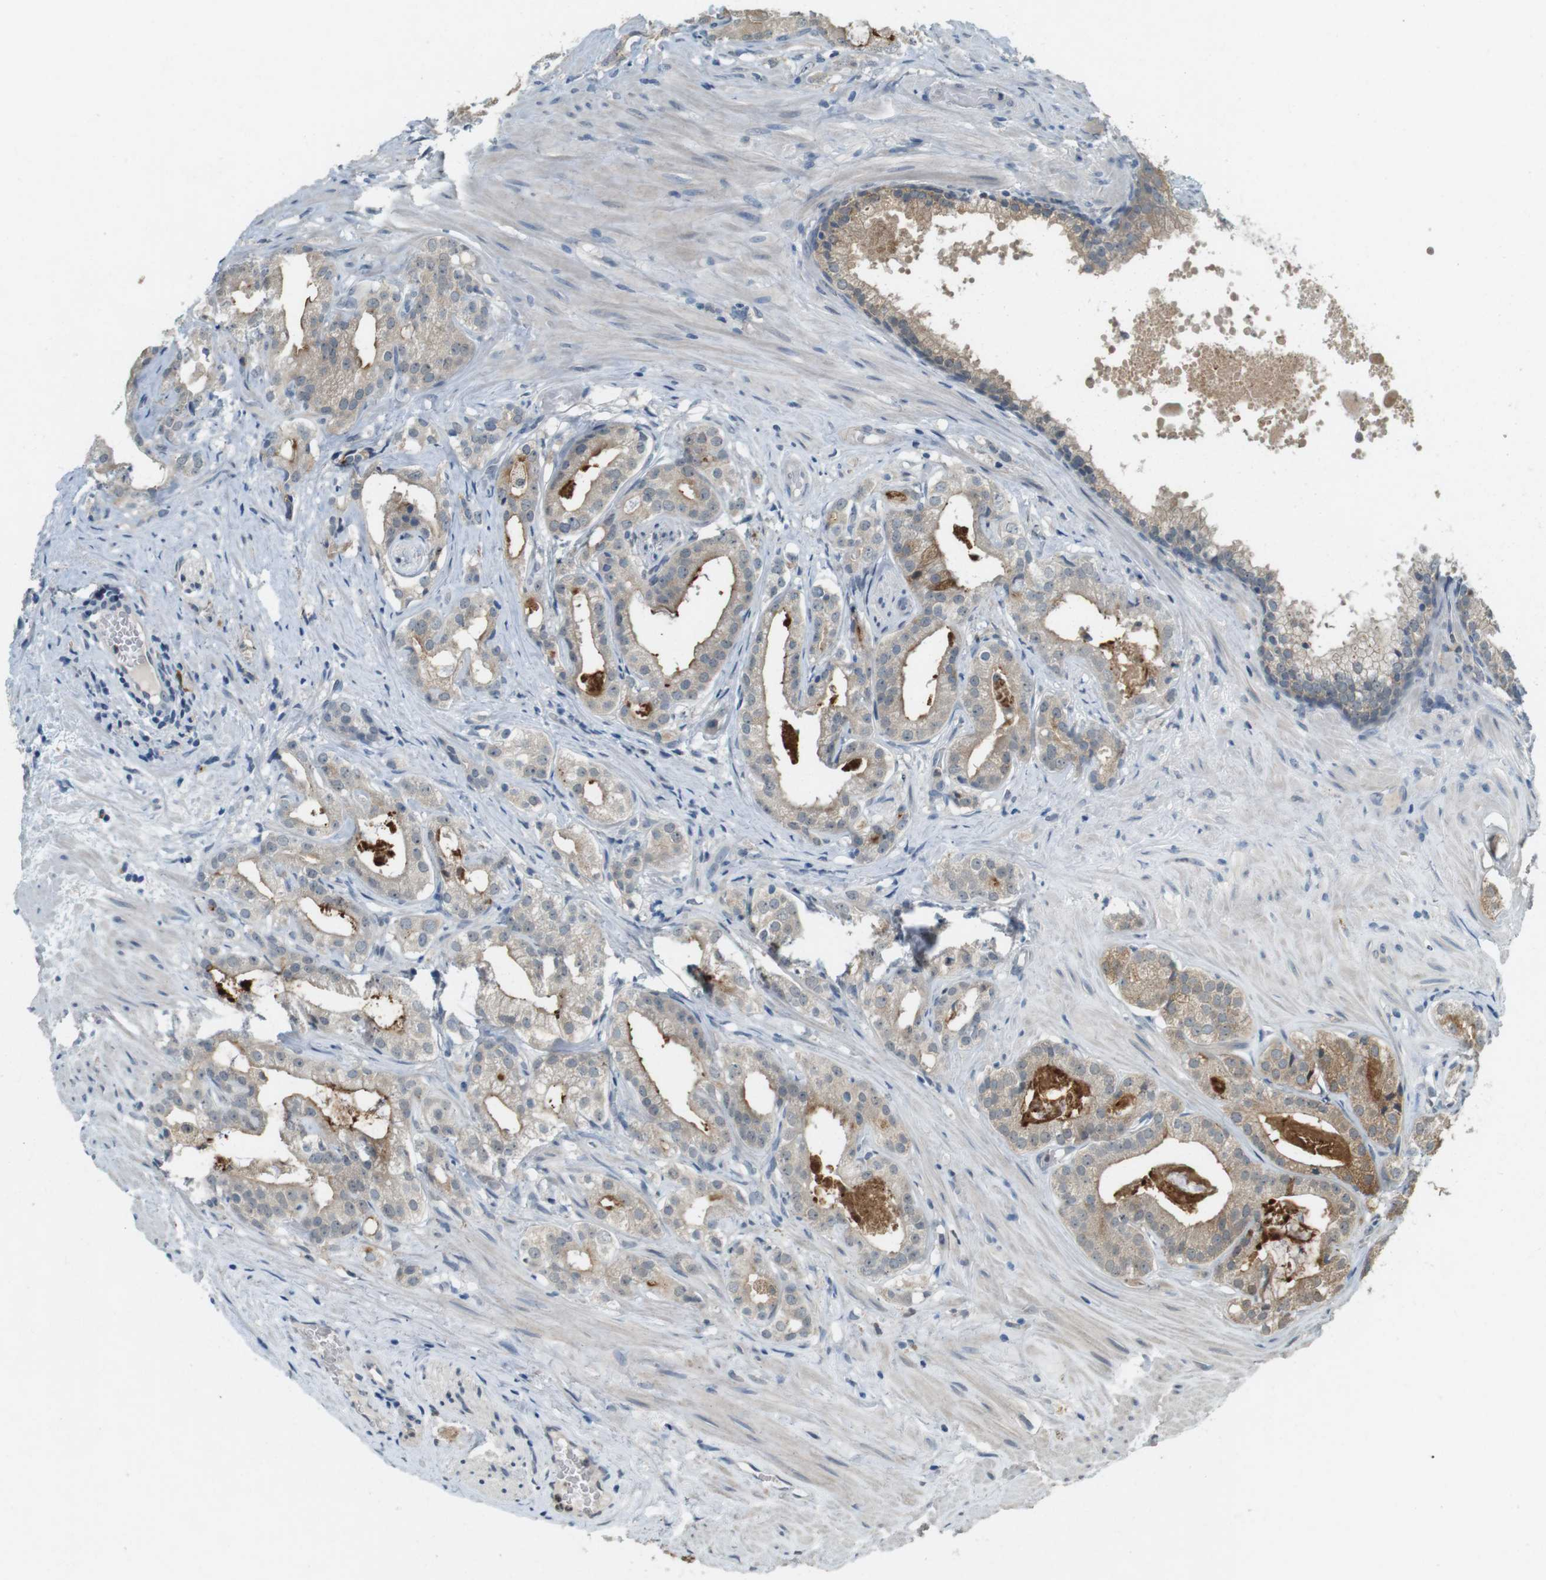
{"staining": {"intensity": "moderate", "quantity": "25%-75%", "location": "cytoplasmic/membranous"}, "tissue": "prostate cancer", "cell_type": "Tumor cells", "image_type": "cancer", "snomed": [{"axis": "morphology", "description": "Adenocarcinoma, Low grade"}, {"axis": "topography", "description": "Prostate"}], "caption": "Tumor cells demonstrate medium levels of moderate cytoplasmic/membranous positivity in approximately 25%-75% of cells in adenocarcinoma (low-grade) (prostate). (DAB (3,3'-diaminobenzidine) IHC with brightfield microscopy, high magnification).", "gene": "CDK14", "patient": {"sex": "male", "age": 59}}